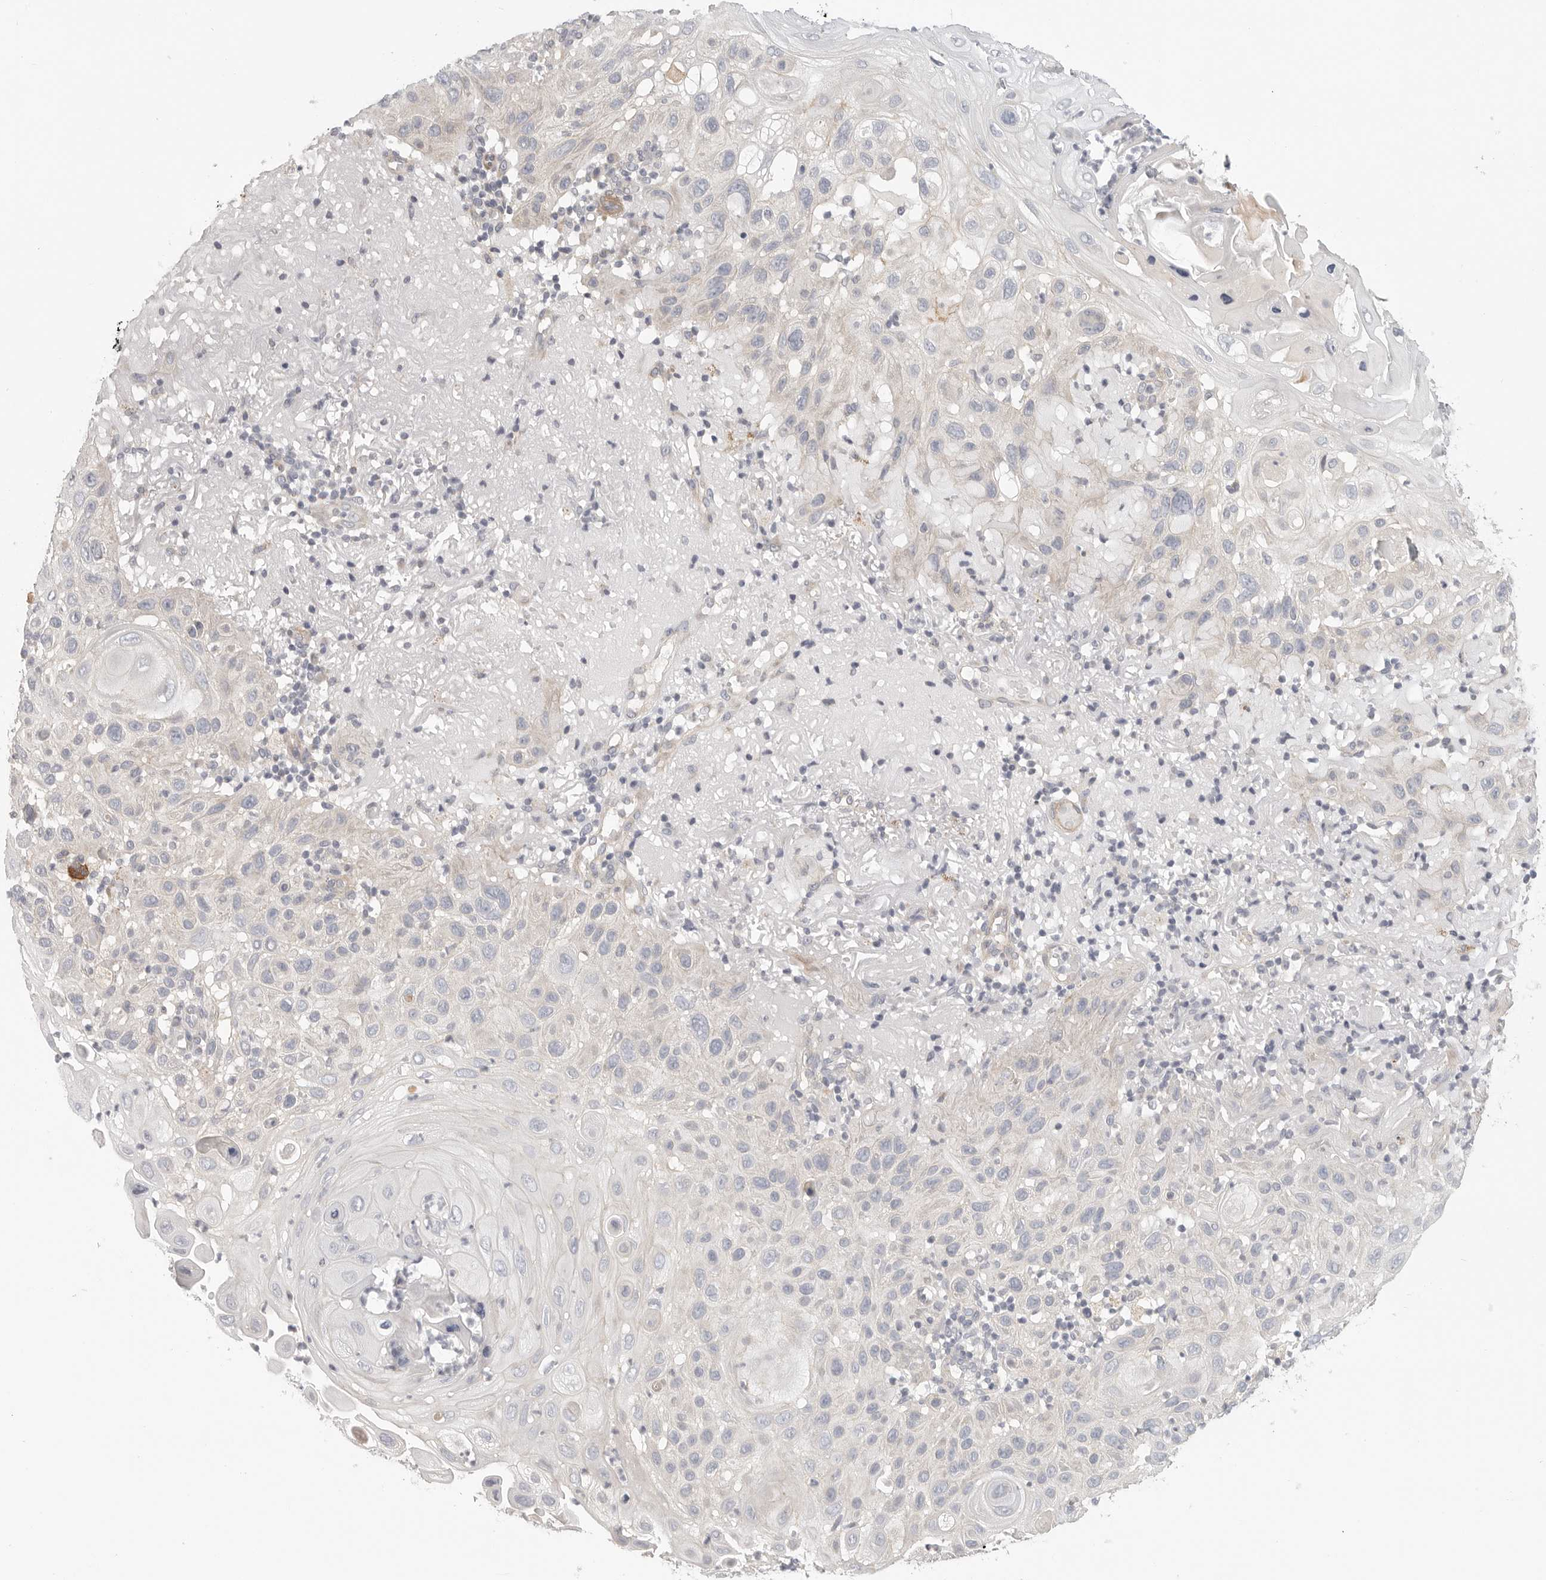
{"staining": {"intensity": "negative", "quantity": "none", "location": "none"}, "tissue": "skin cancer", "cell_type": "Tumor cells", "image_type": "cancer", "snomed": [{"axis": "morphology", "description": "Normal tissue, NOS"}, {"axis": "morphology", "description": "Squamous cell carcinoma, NOS"}, {"axis": "topography", "description": "Skin"}], "caption": "An IHC image of skin cancer is shown. There is no staining in tumor cells of skin cancer.", "gene": "STAB2", "patient": {"sex": "female", "age": 96}}